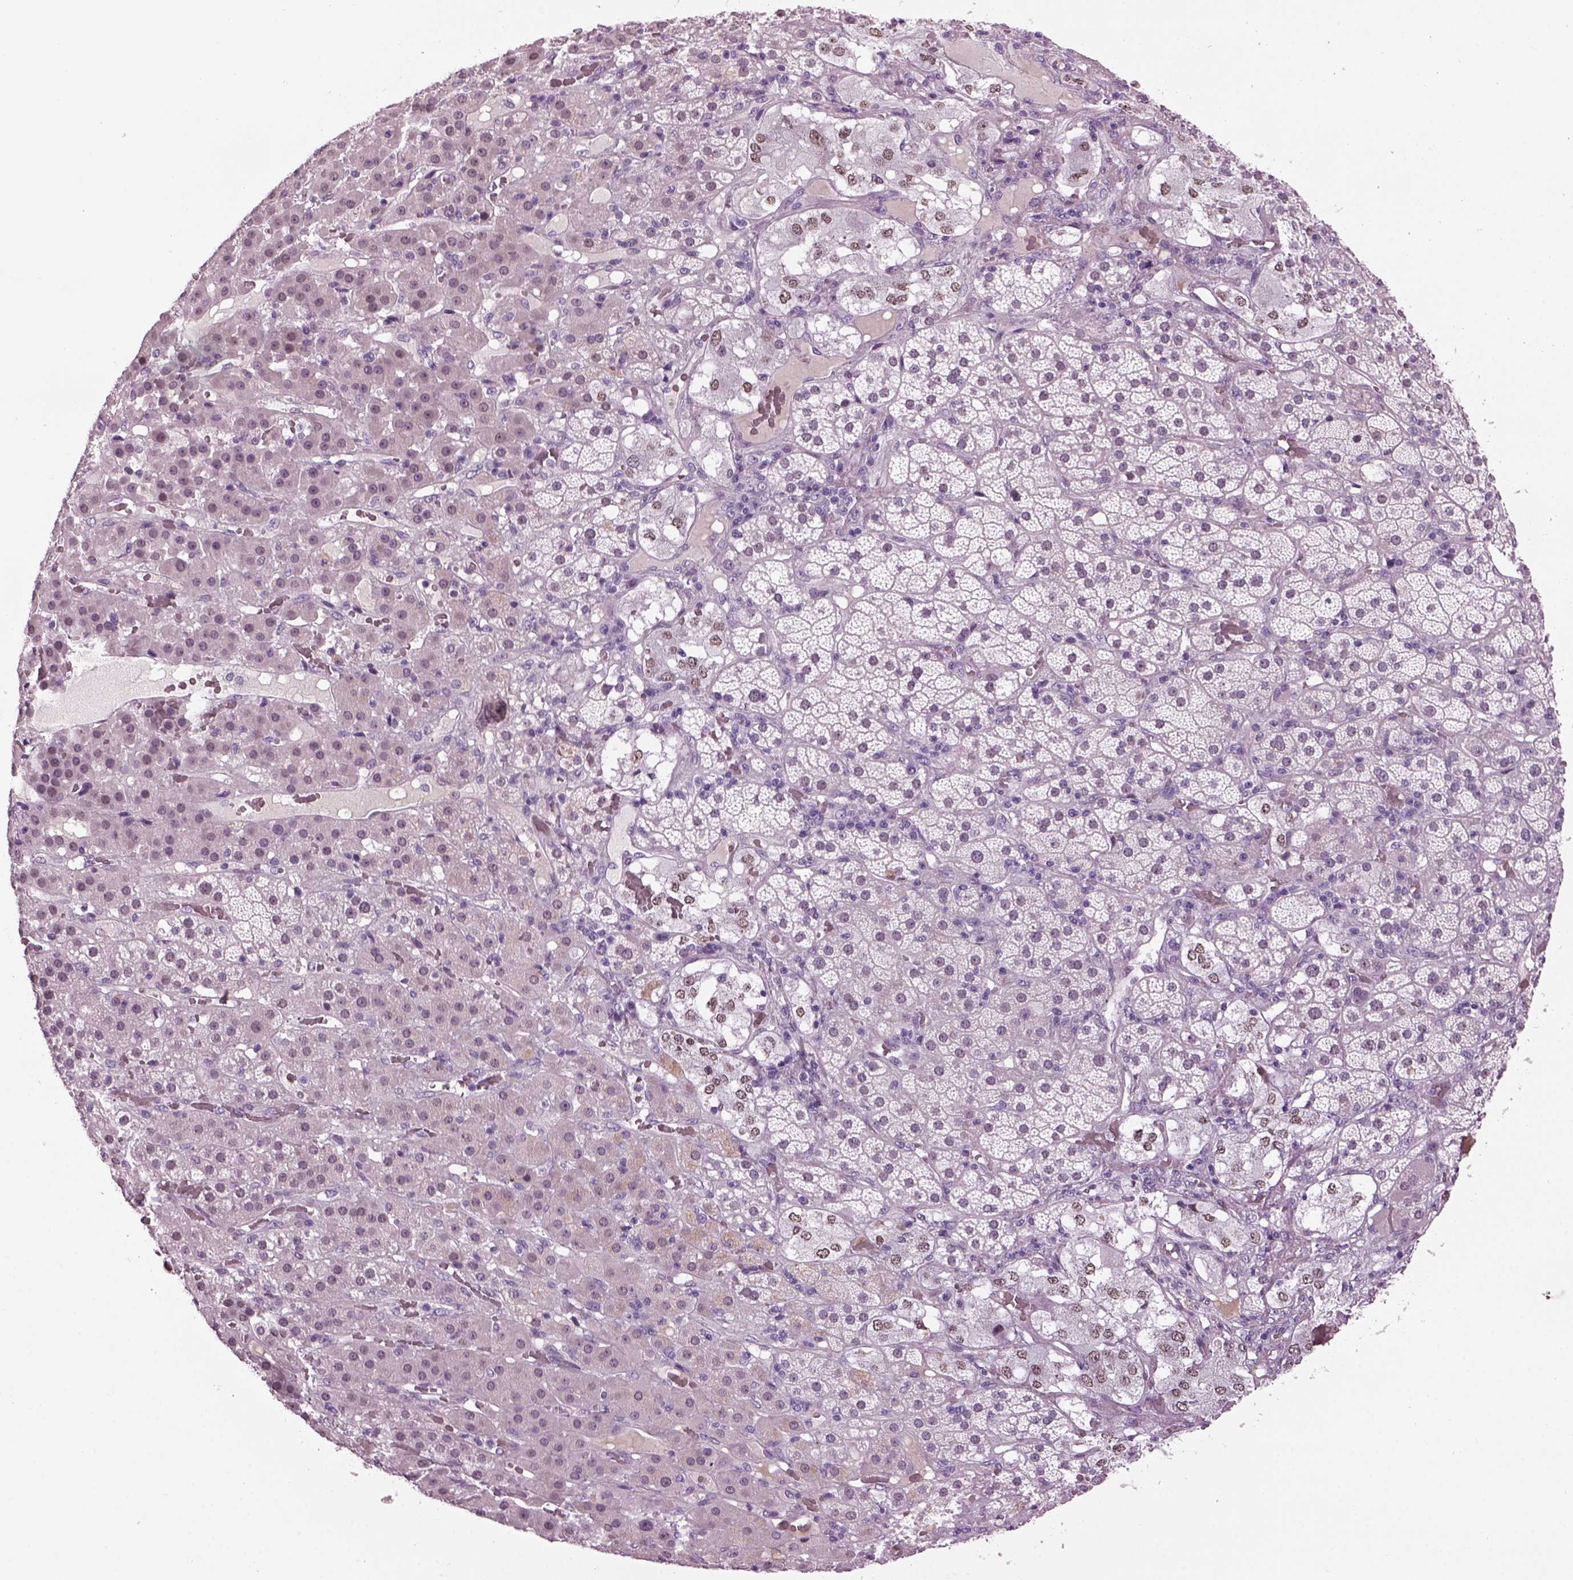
{"staining": {"intensity": "negative", "quantity": "none", "location": "none"}, "tissue": "adrenal gland", "cell_type": "Glandular cells", "image_type": "normal", "snomed": [{"axis": "morphology", "description": "Normal tissue, NOS"}, {"axis": "topography", "description": "Adrenal gland"}], "caption": "This is a photomicrograph of immunohistochemistry (IHC) staining of normal adrenal gland, which shows no expression in glandular cells. (DAB (3,3'-diaminobenzidine) immunohistochemistry (IHC), high magnification).", "gene": "KRTAP3", "patient": {"sex": "male", "age": 57}}